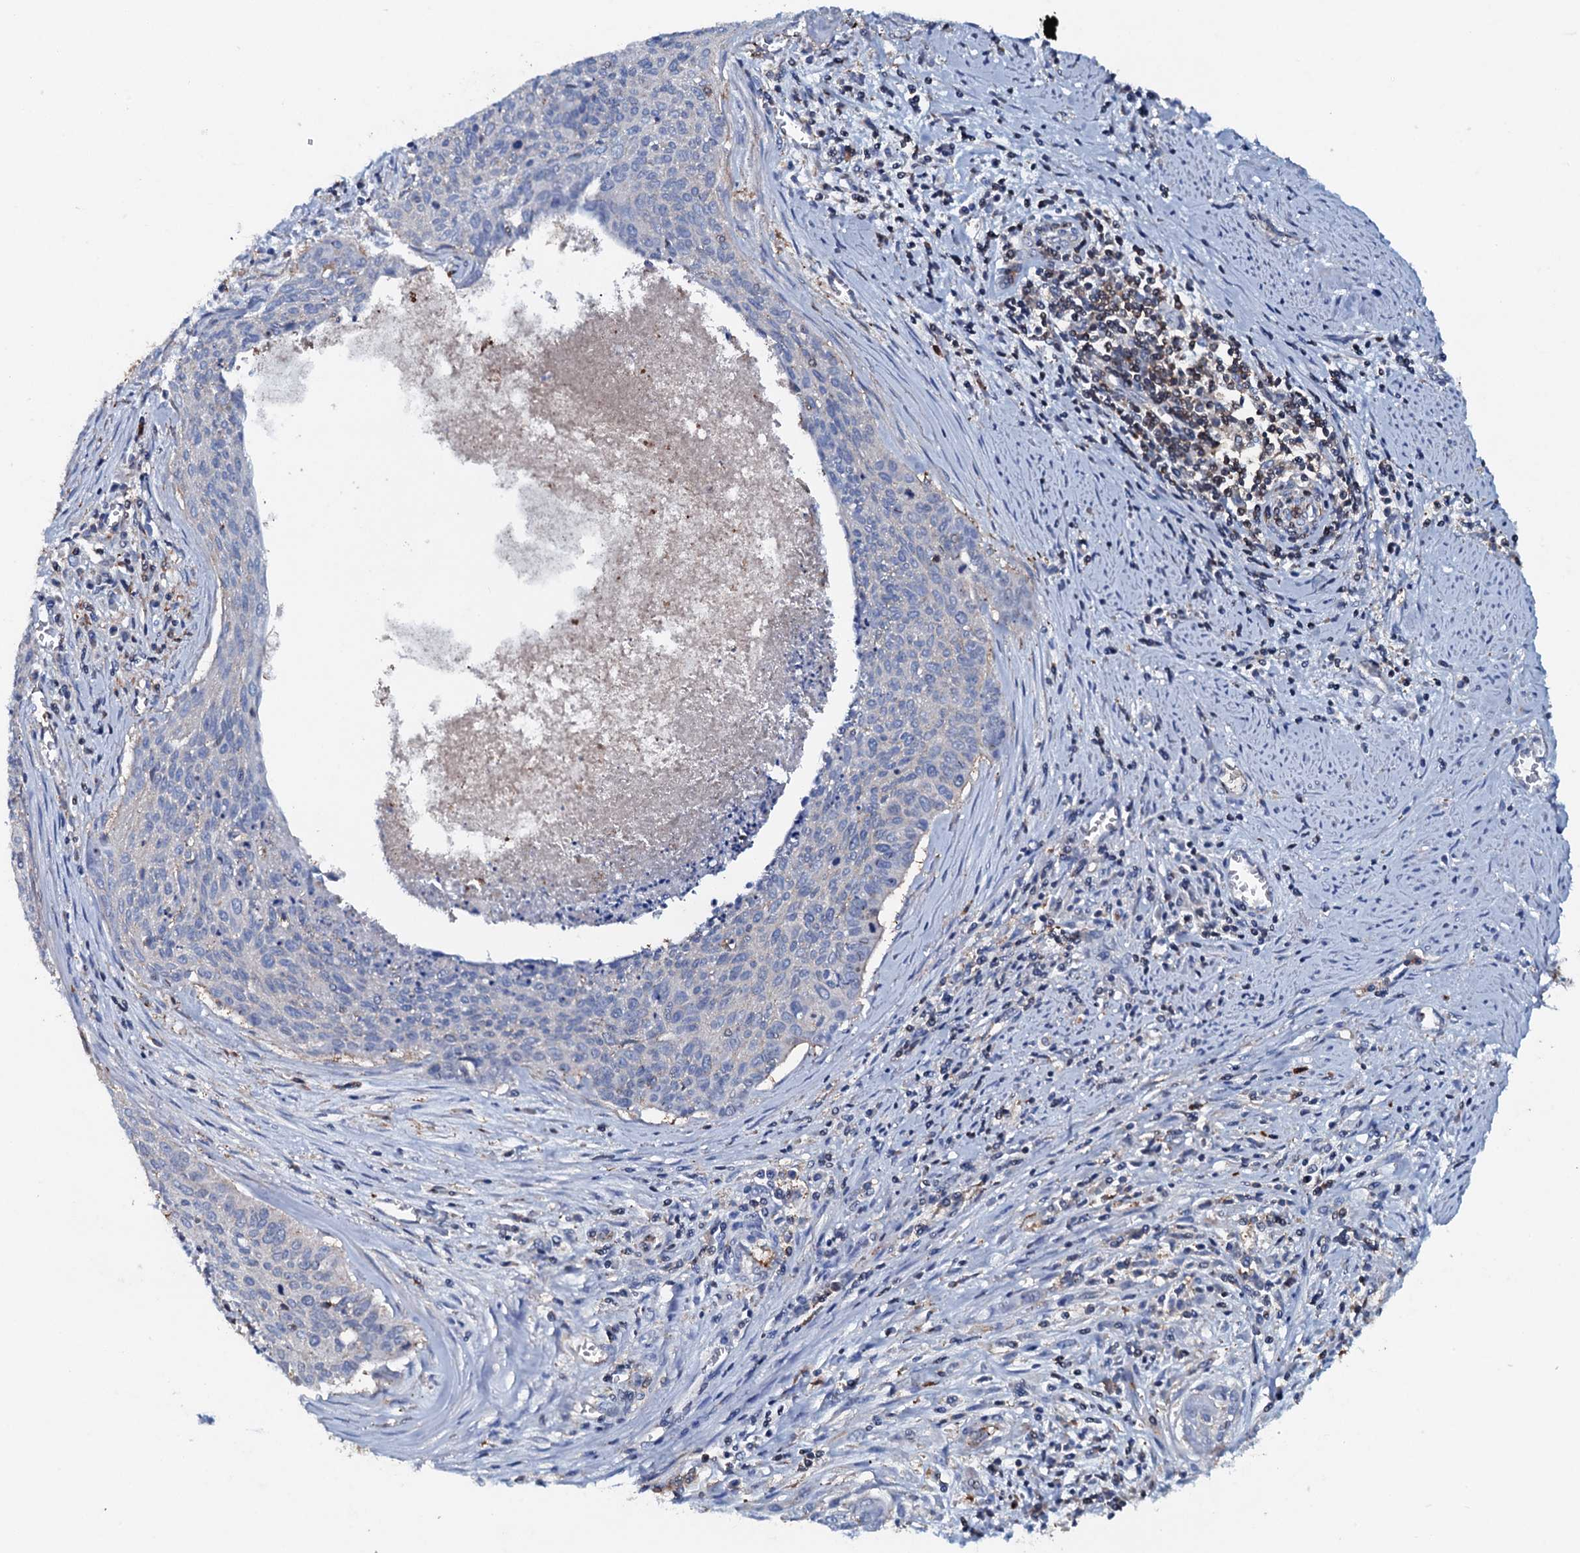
{"staining": {"intensity": "negative", "quantity": "none", "location": "none"}, "tissue": "cervical cancer", "cell_type": "Tumor cells", "image_type": "cancer", "snomed": [{"axis": "morphology", "description": "Squamous cell carcinoma, NOS"}, {"axis": "topography", "description": "Cervix"}], "caption": "The image exhibits no staining of tumor cells in squamous cell carcinoma (cervical).", "gene": "MS4A4E", "patient": {"sex": "female", "age": 55}}